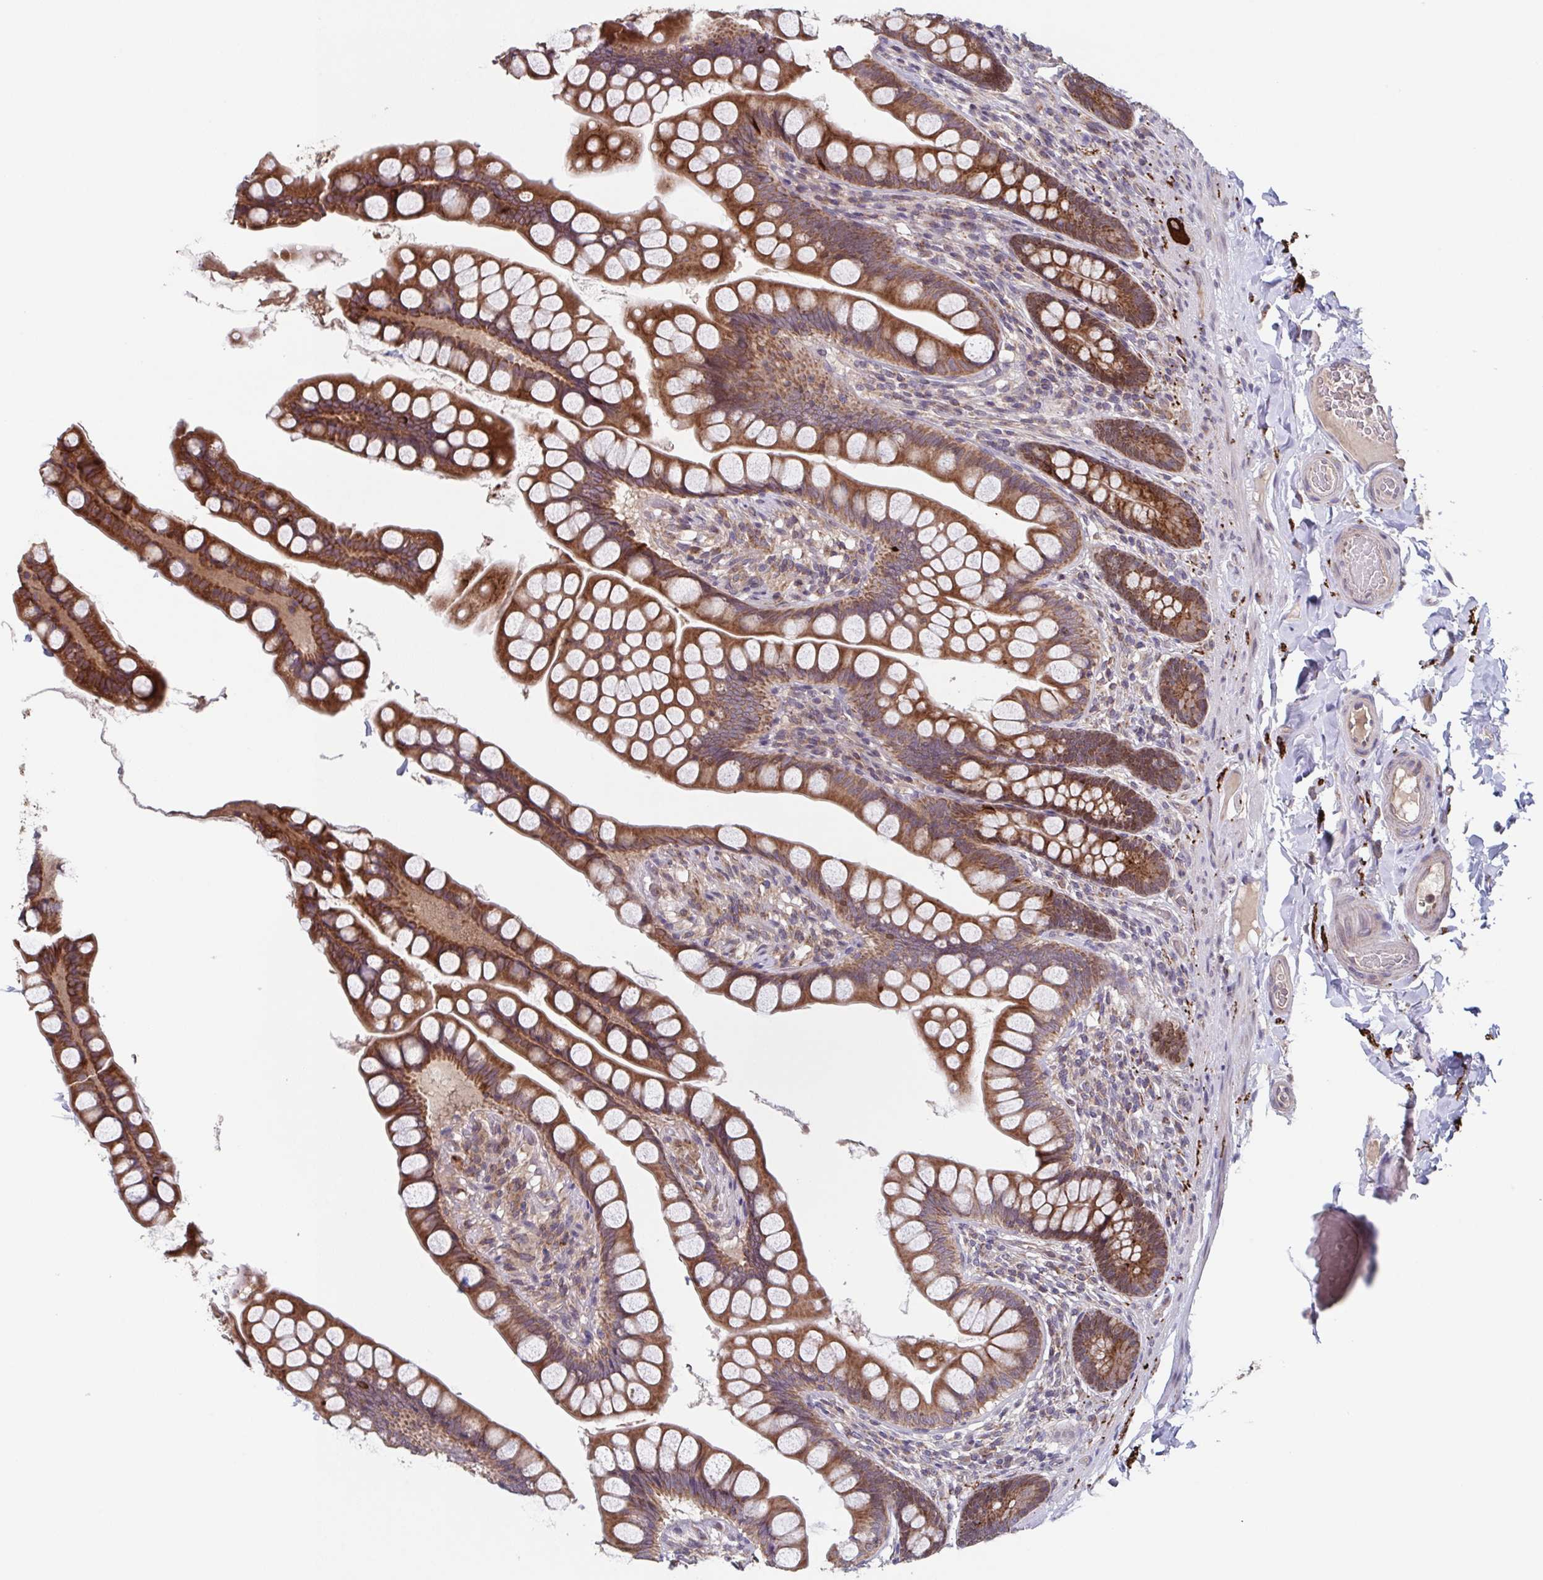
{"staining": {"intensity": "strong", "quantity": ">75%", "location": "cytoplasmic/membranous"}, "tissue": "small intestine", "cell_type": "Glandular cells", "image_type": "normal", "snomed": [{"axis": "morphology", "description": "Normal tissue, NOS"}, {"axis": "topography", "description": "Small intestine"}], "caption": "This micrograph displays immunohistochemistry (IHC) staining of normal human small intestine, with high strong cytoplasmic/membranous expression in about >75% of glandular cells.", "gene": "TTC19", "patient": {"sex": "male", "age": 70}}